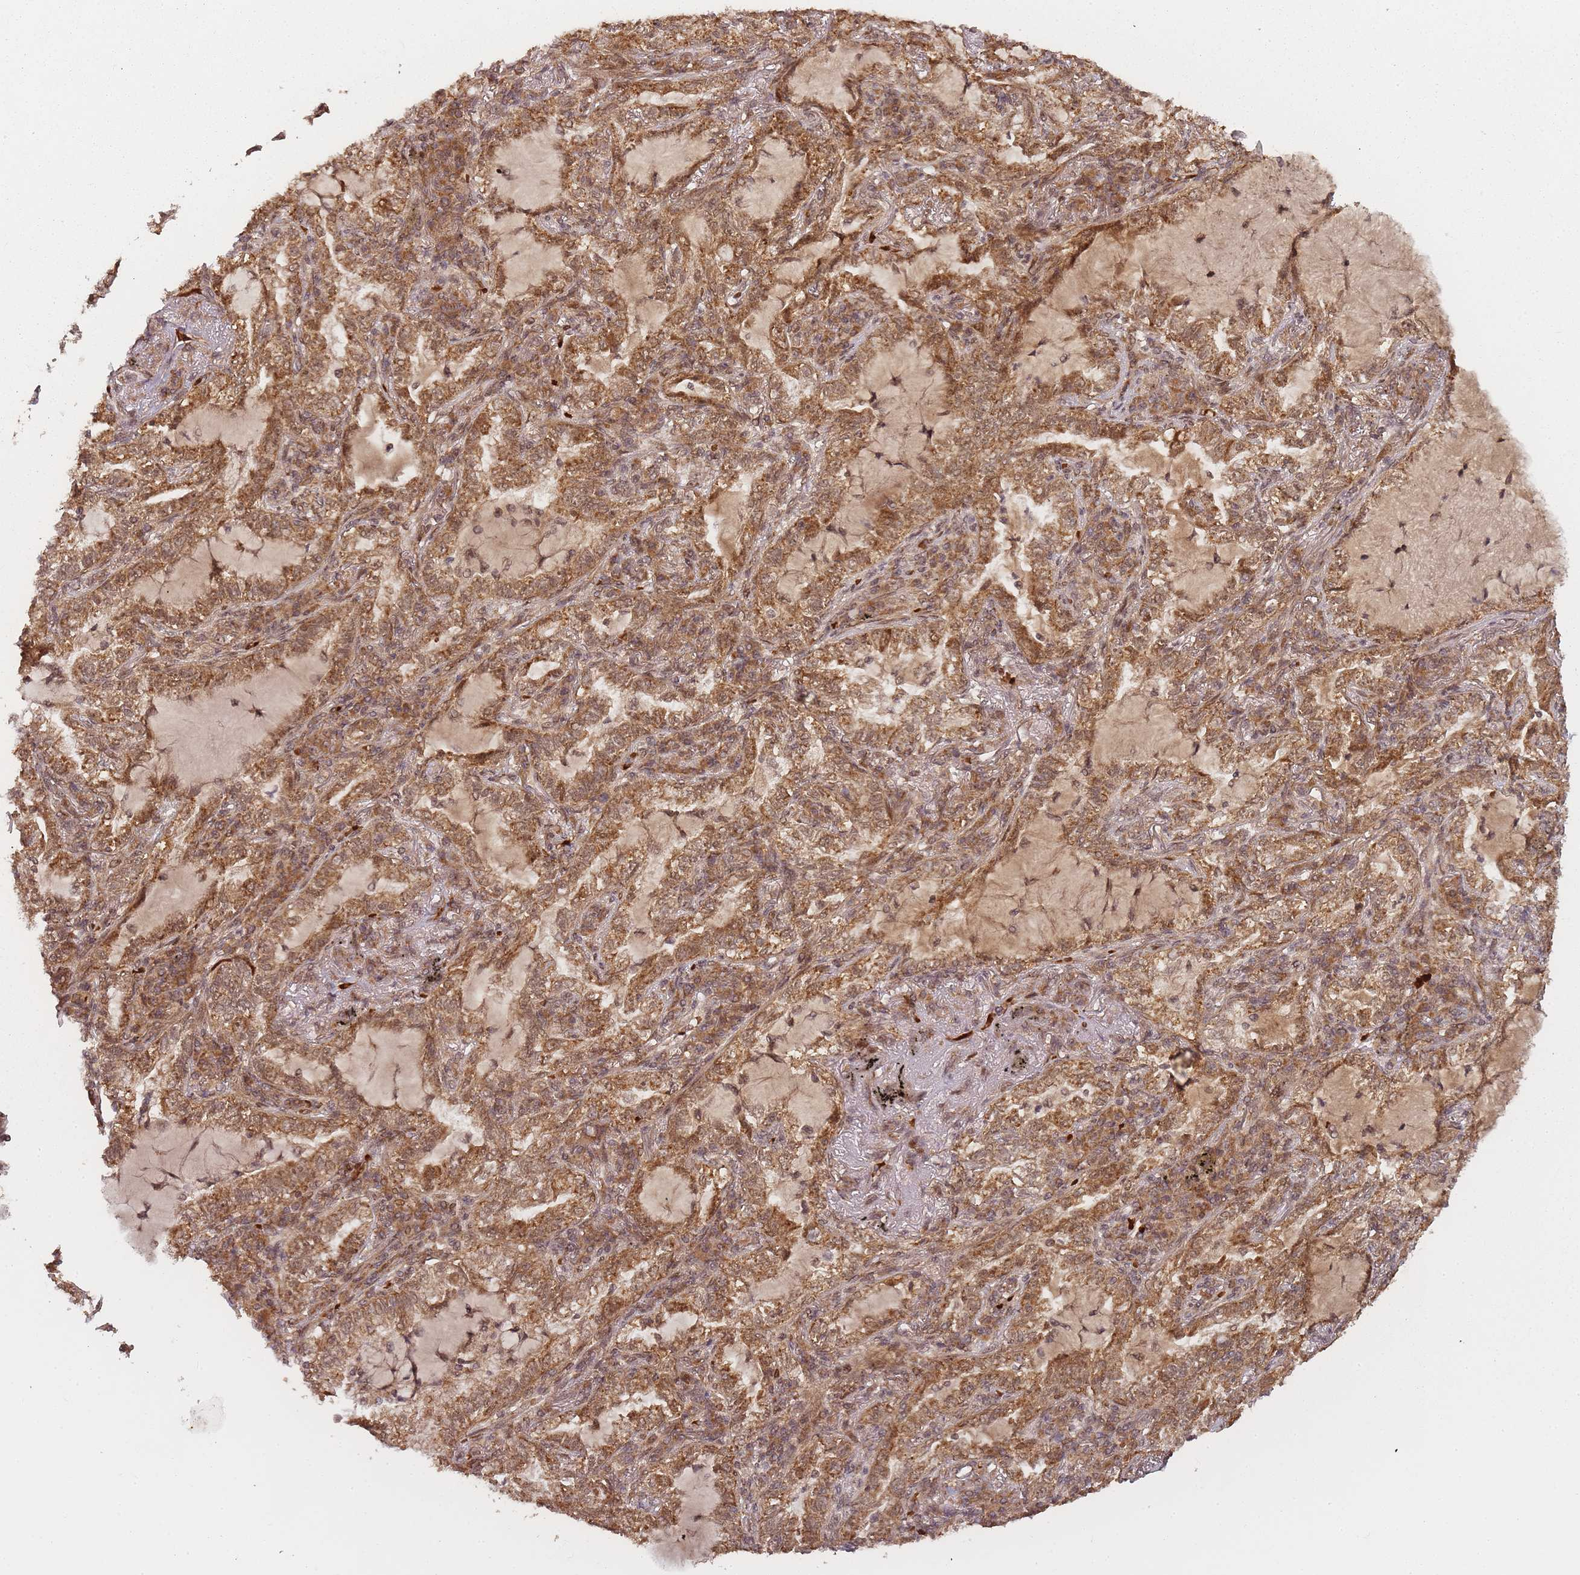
{"staining": {"intensity": "moderate", "quantity": ">75%", "location": "cytoplasmic/membranous,nuclear"}, "tissue": "lung cancer", "cell_type": "Tumor cells", "image_type": "cancer", "snomed": [{"axis": "morphology", "description": "Adenocarcinoma, NOS"}, {"axis": "topography", "description": "Lung"}], "caption": "Immunohistochemical staining of human lung cancer demonstrates medium levels of moderate cytoplasmic/membranous and nuclear staining in approximately >75% of tumor cells. (Brightfield microscopy of DAB IHC at high magnification).", "gene": "ZNF497", "patient": {"sex": "female", "age": 73}}